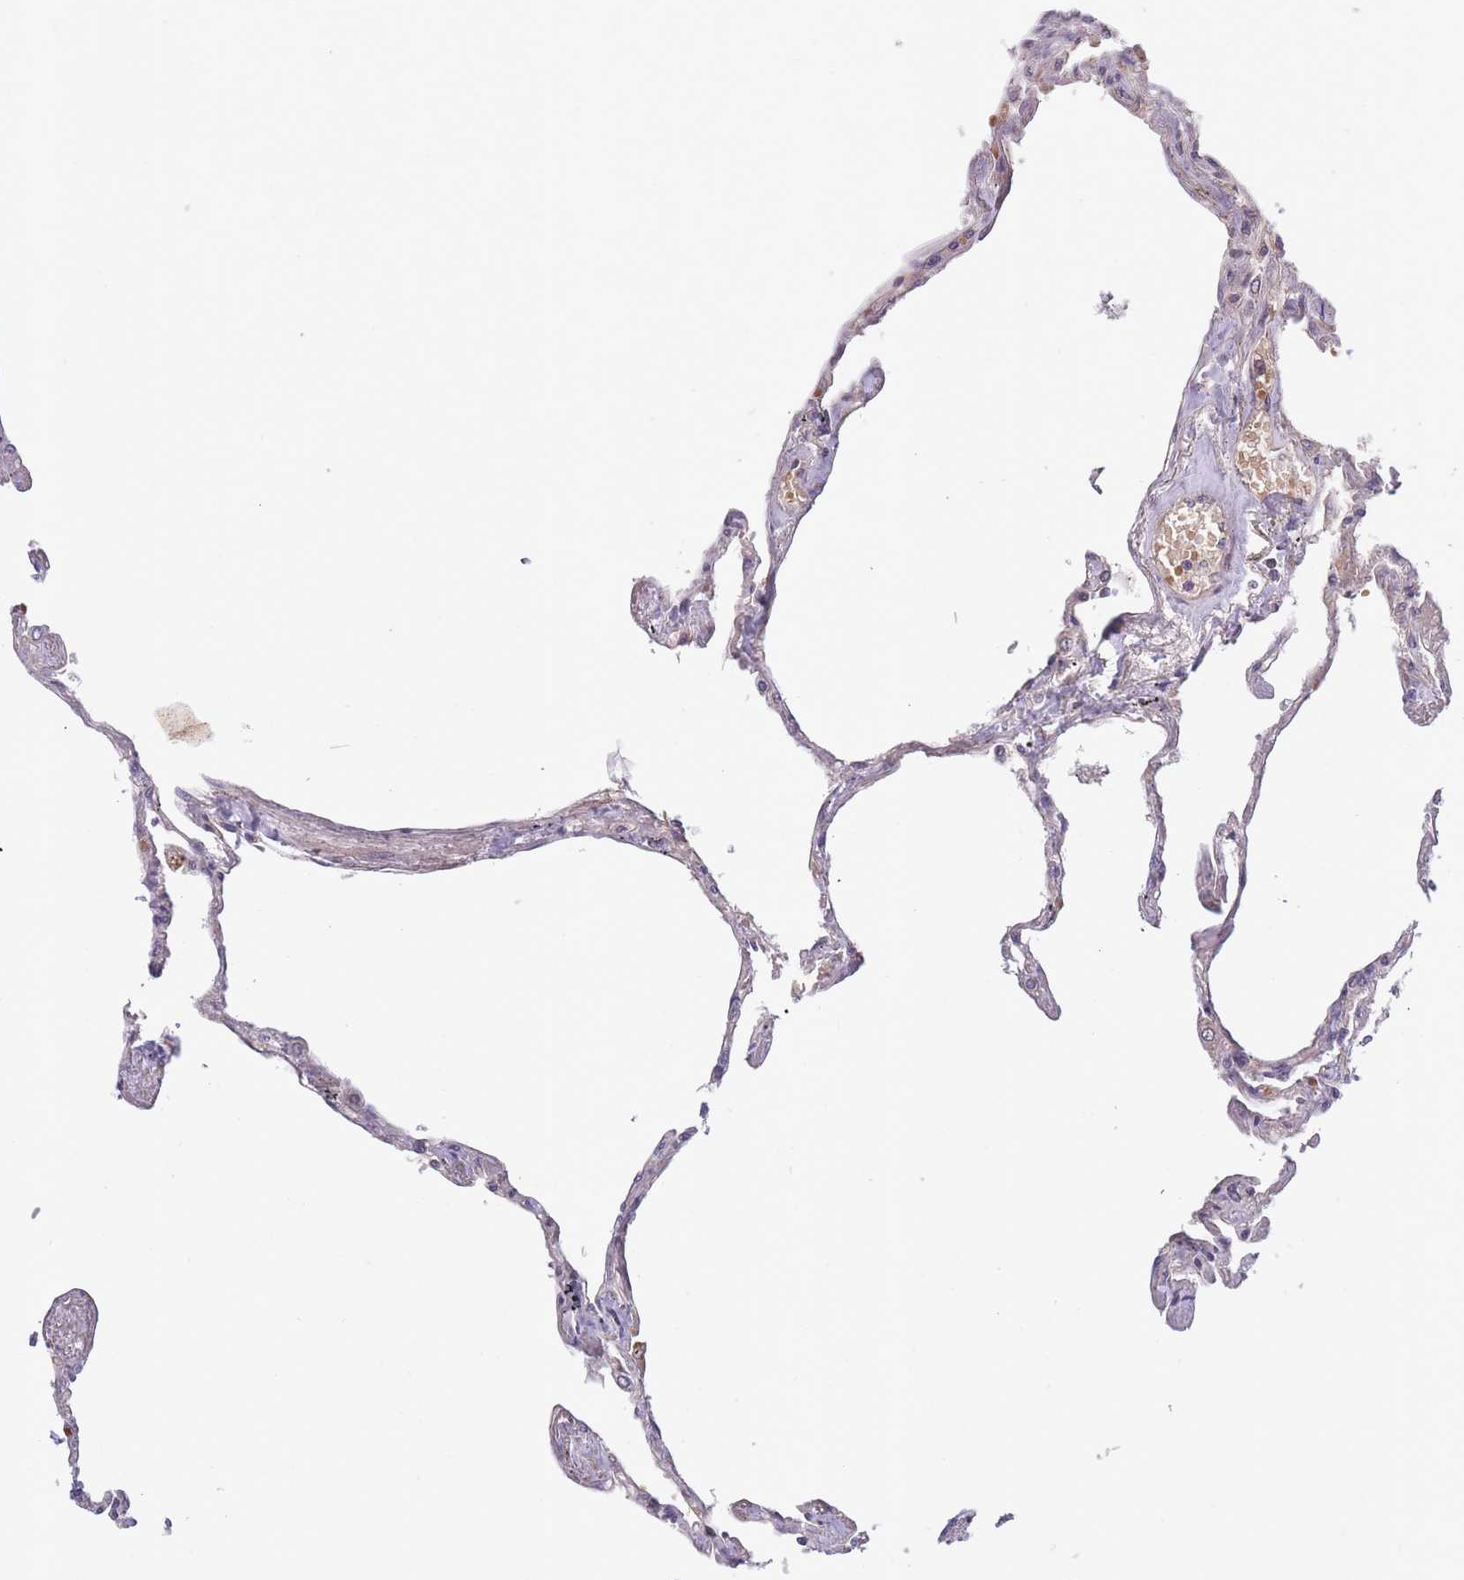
{"staining": {"intensity": "weak", "quantity": "<25%", "location": "cytoplasmic/membranous"}, "tissue": "lung", "cell_type": "Alveolar cells", "image_type": "normal", "snomed": [{"axis": "morphology", "description": "Normal tissue, NOS"}, {"axis": "topography", "description": "Lung"}], "caption": "DAB immunohistochemical staining of normal lung exhibits no significant staining in alveolar cells. (Brightfield microscopy of DAB IHC at high magnification).", "gene": "FUT3", "patient": {"sex": "female", "age": 67}}